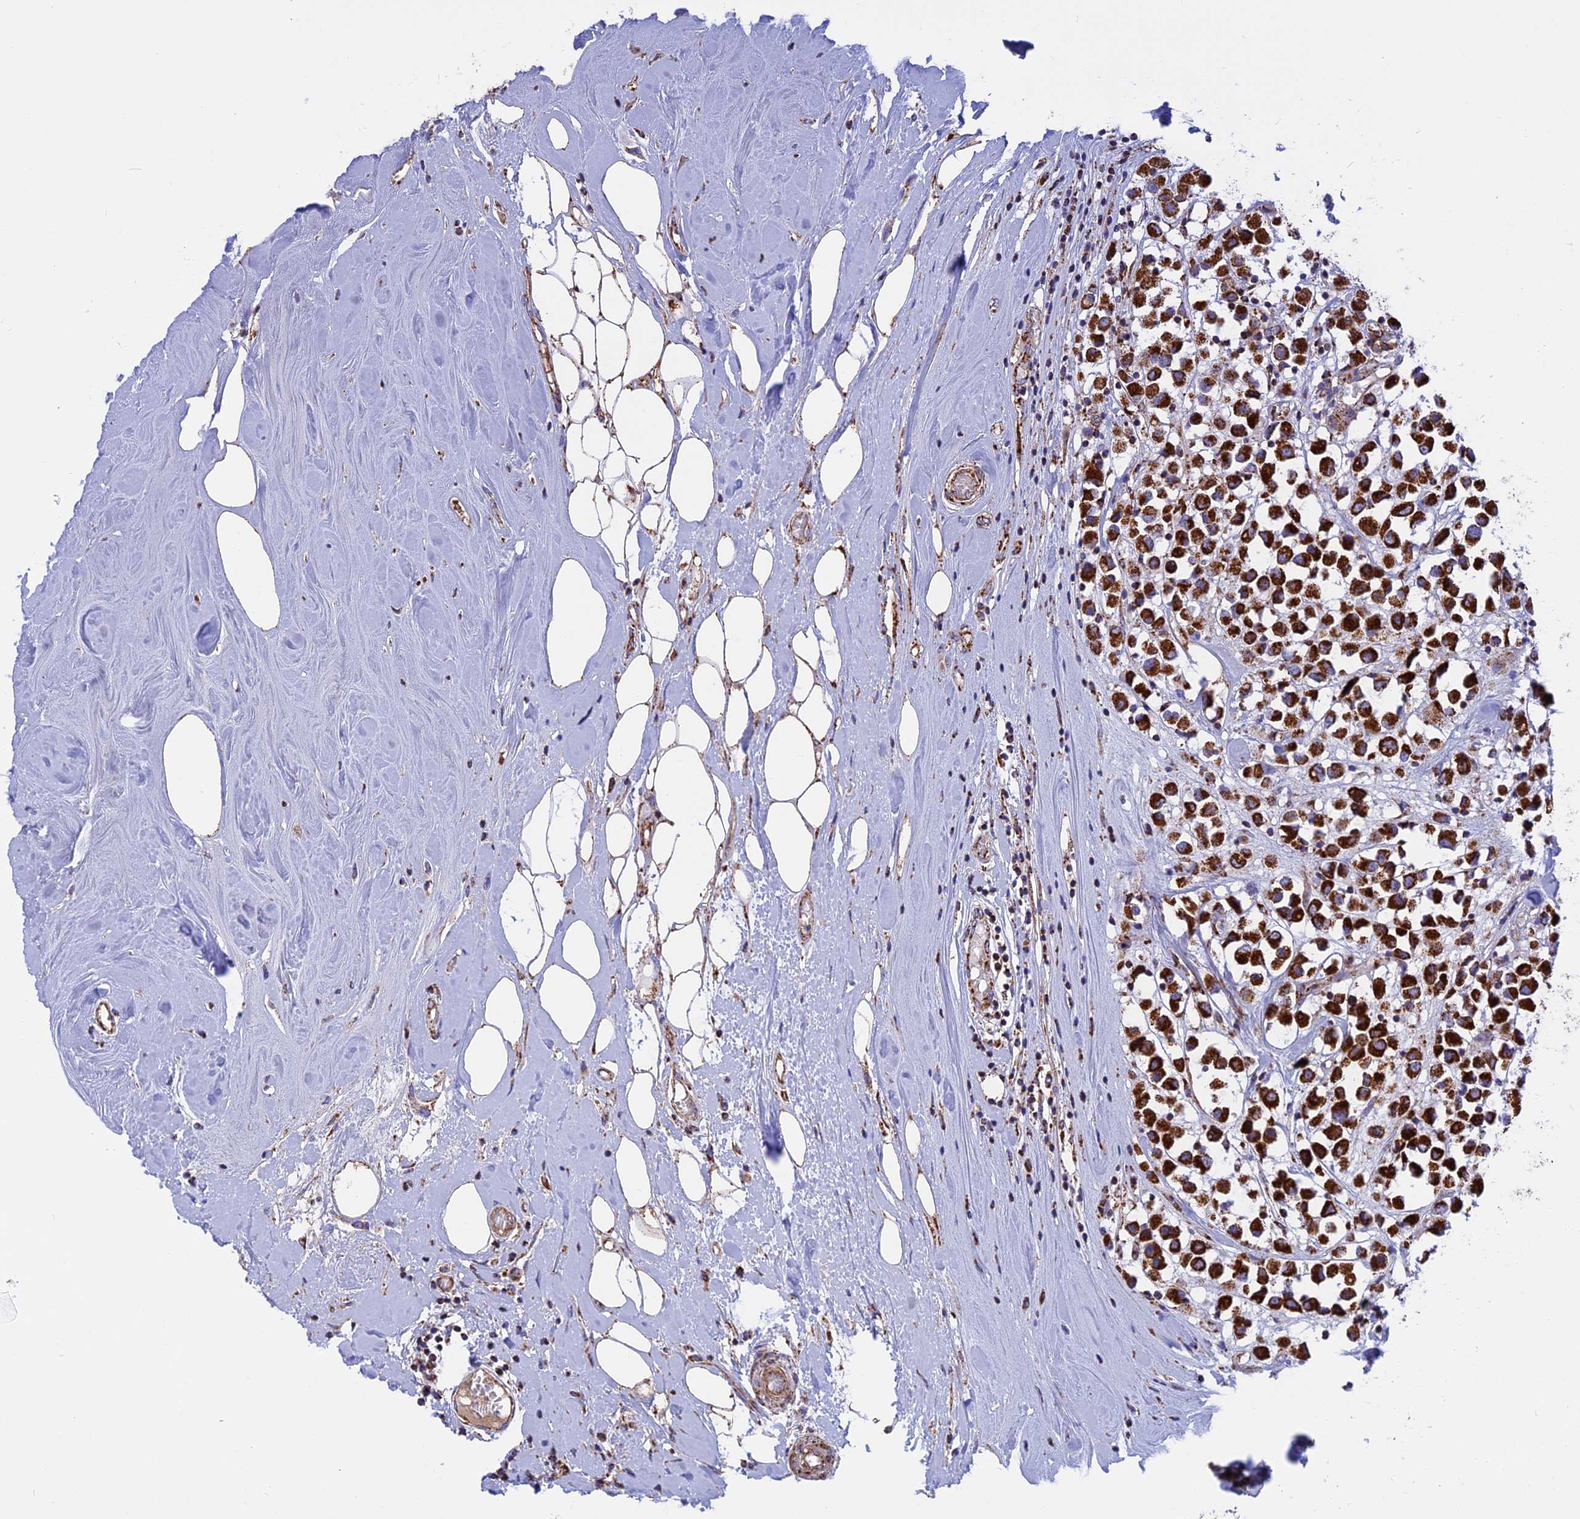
{"staining": {"intensity": "strong", "quantity": ">75%", "location": "cytoplasmic/membranous"}, "tissue": "breast cancer", "cell_type": "Tumor cells", "image_type": "cancer", "snomed": [{"axis": "morphology", "description": "Duct carcinoma"}, {"axis": "topography", "description": "Breast"}], "caption": "Strong cytoplasmic/membranous protein positivity is seen in about >75% of tumor cells in breast cancer (infiltrating ductal carcinoma). (IHC, brightfield microscopy, high magnification).", "gene": "UQCRB", "patient": {"sex": "female", "age": 61}}